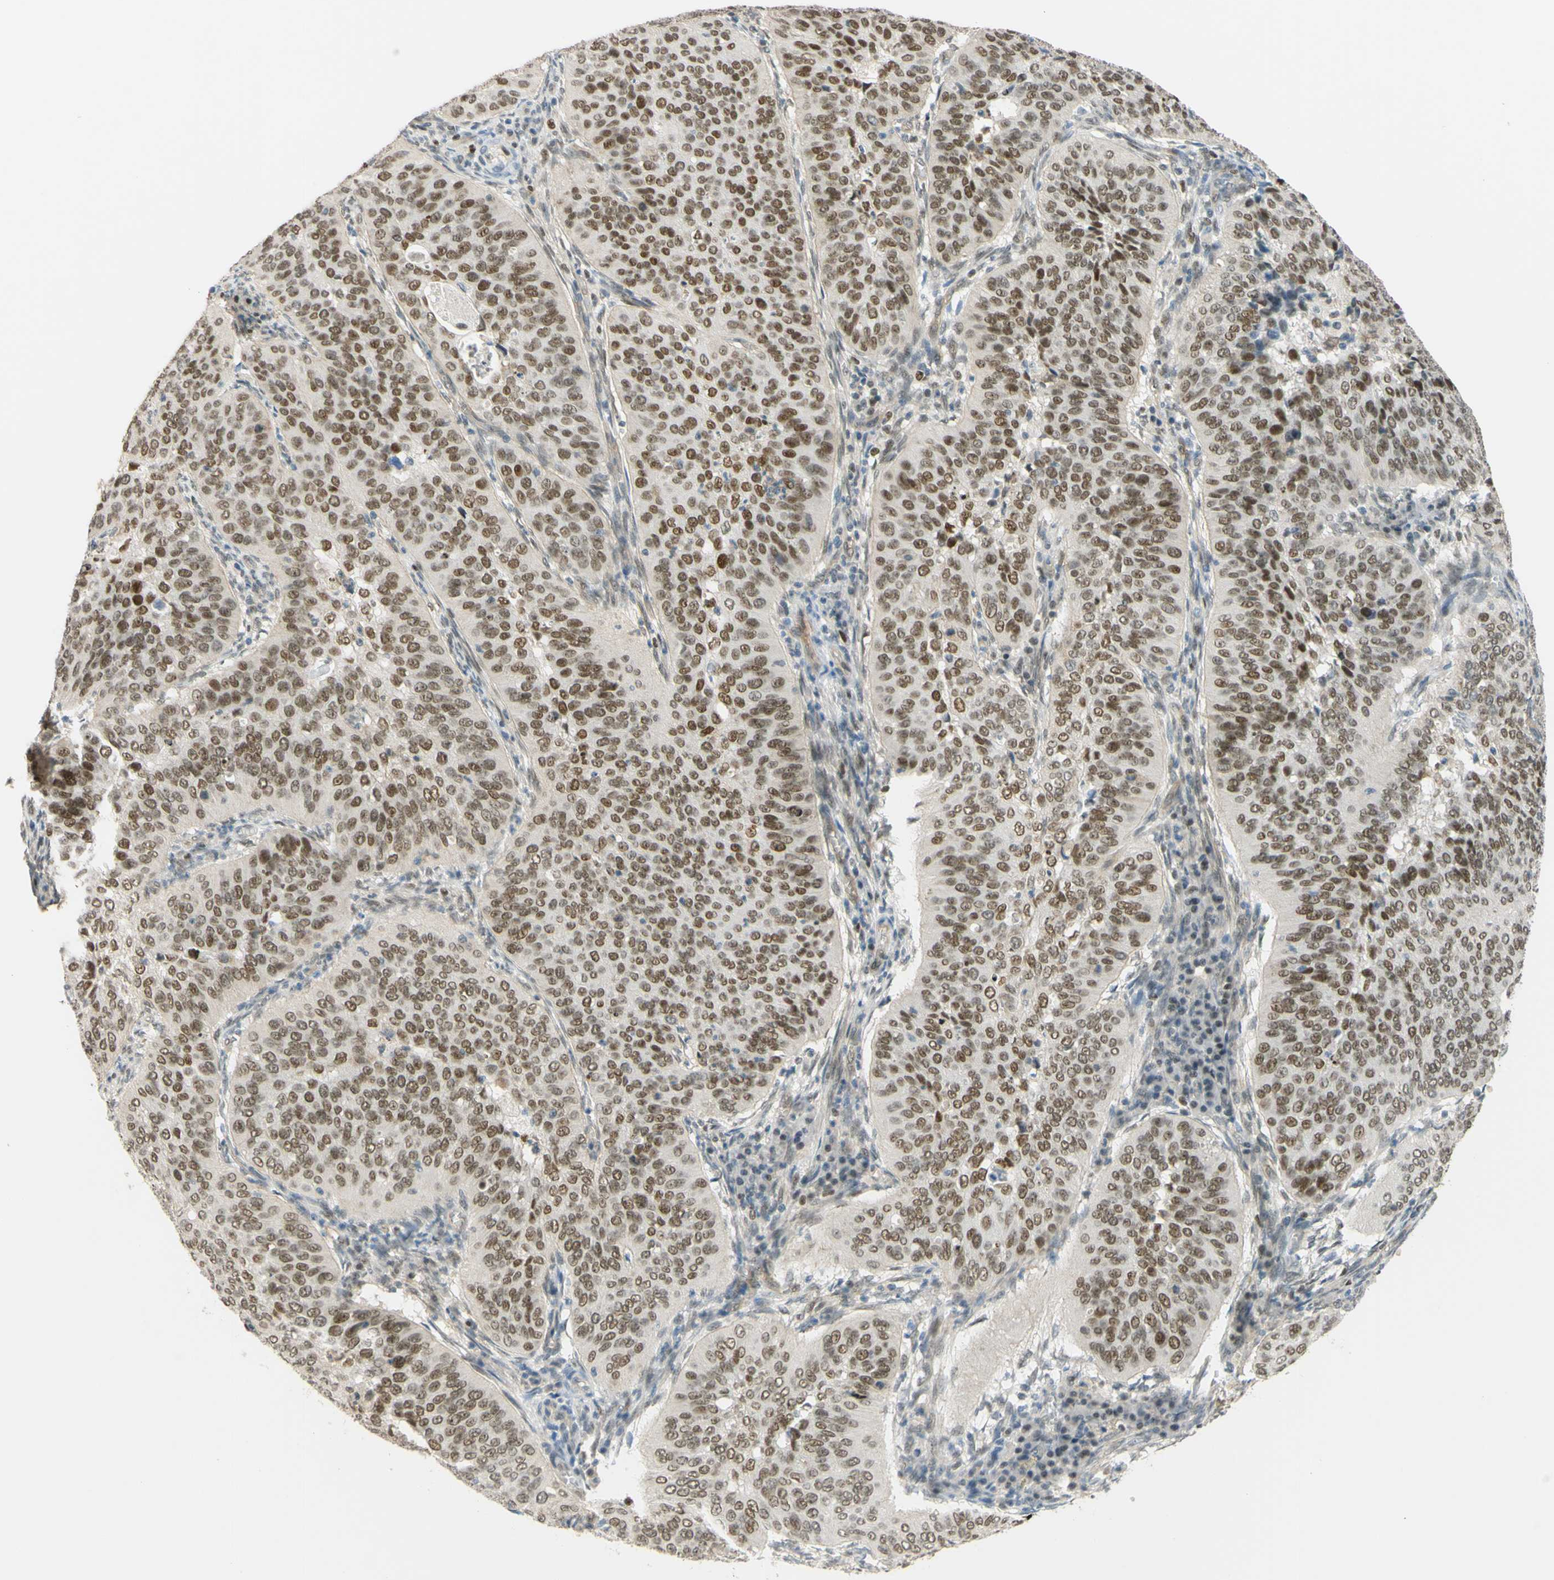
{"staining": {"intensity": "moderate", "quantity": ">75%", "location": "nuclear"}, "tissue": "cervical cancer", "cell_type": "Tumor cells", "image_type": "cancer", "snomed": [{"axis": "morphology", "description": "Normal tissue, NOS"}, {"axis": "morphology", "description": "Squamous cell carcinoma, NOS"}, {"axis": "topography", "description": "Cervix"}], "caption": "Protein positivity by IHC displays moderate nuclear expression in about >75% of tumor cells in cervical squamous cell carcinoma.", "gene": "POLB", "patient": {"sex": "female", "age": 39}}